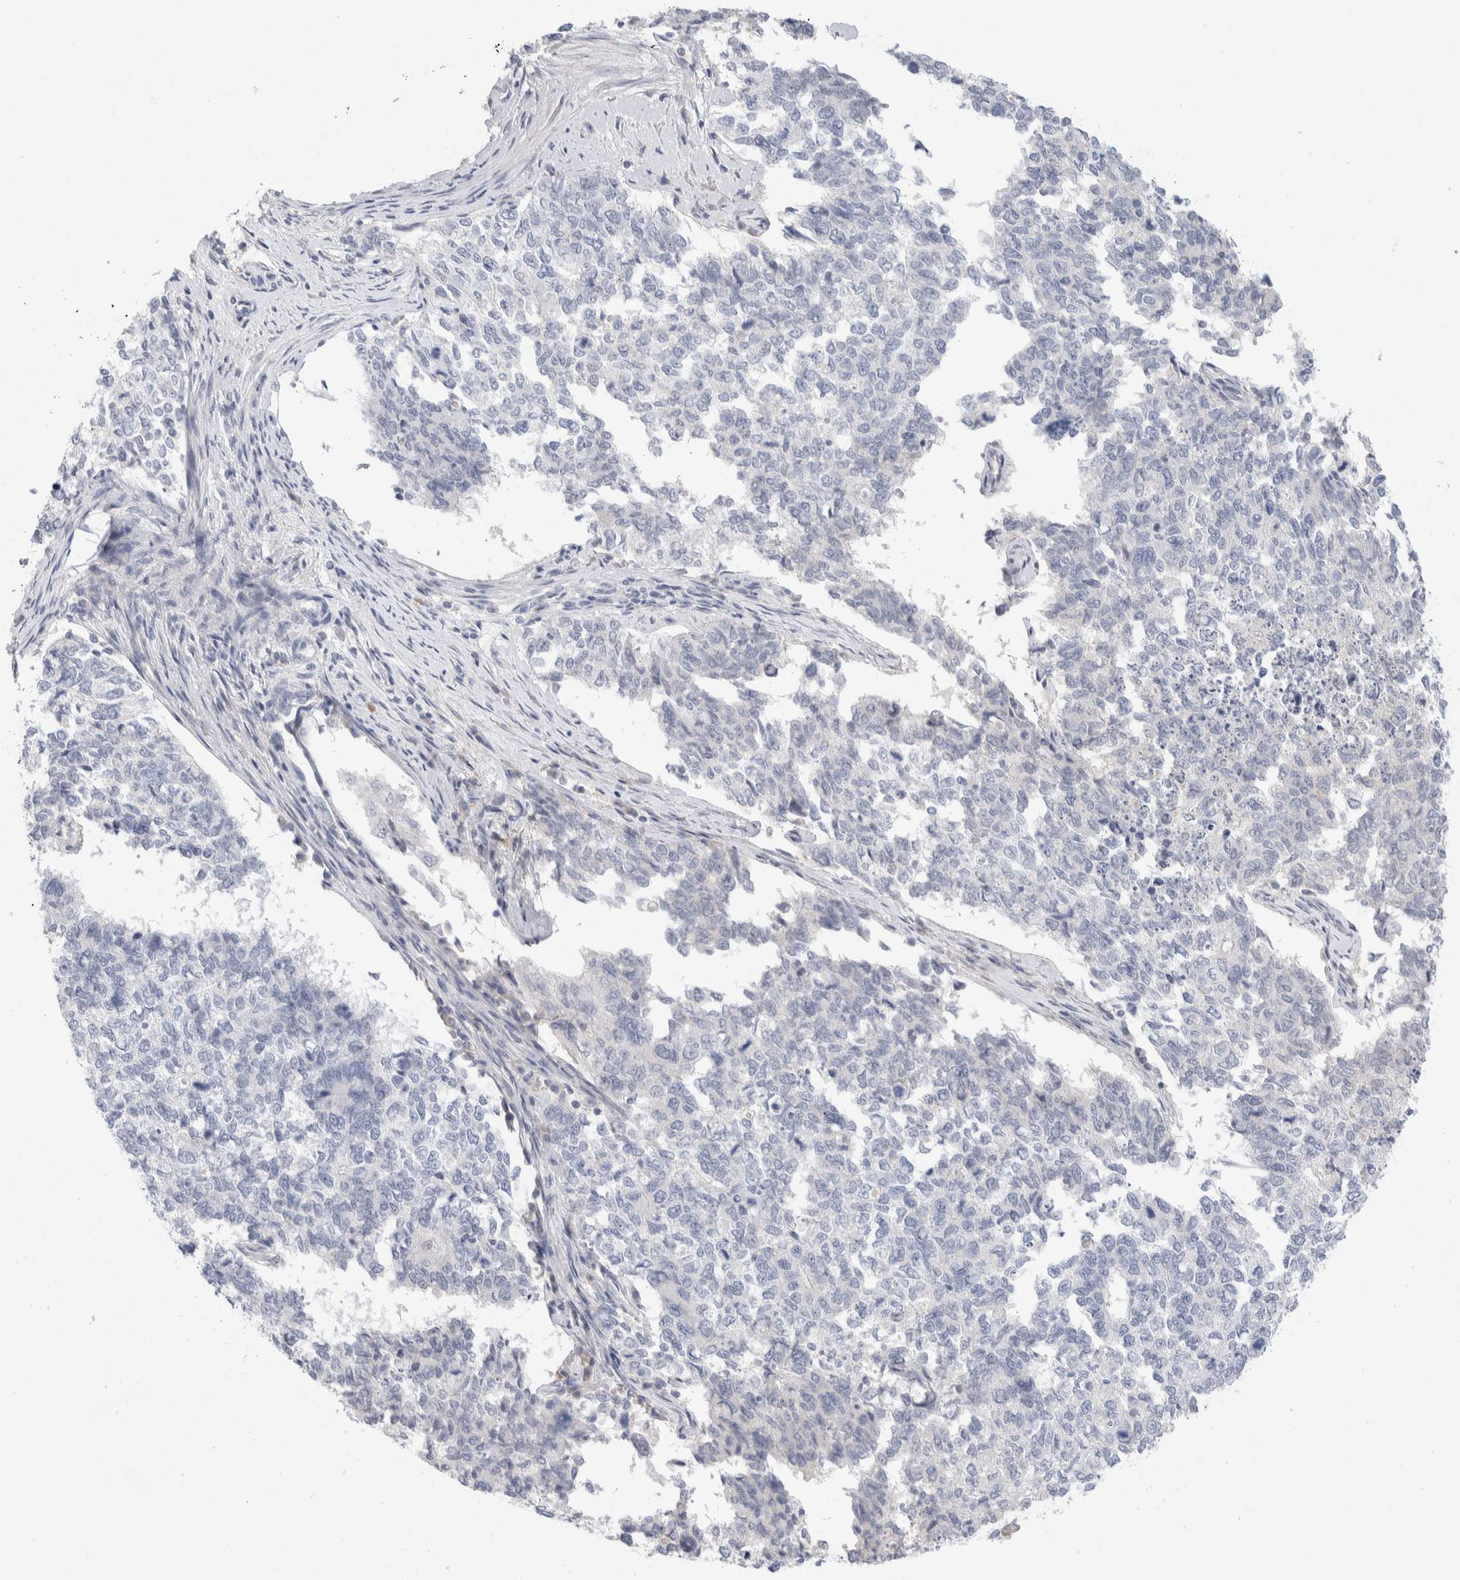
{"staining": {"intensity": "negative", "quantity": "none", "location": "none"}, "tissue": "cervical cancer", "cell_type": "Tumor cells", "image_type": "cancer", "snomed": [{"axis": "morphology", "description": "Squamous cell carcinoma, NOS"}, {"axis": "topography", "description": "Cervix"}], "caption": "Tumor cells show no significant expression in cervical cancer (squamous cell carcinoma). The staining was performed using DAB to visualize the protein expression in brown, while the nuclei were stained in blue with hematoxylin (Magnification: 20x).", "gene": "DNAJB6", "patient": {"sex": "female", "age": 63}}